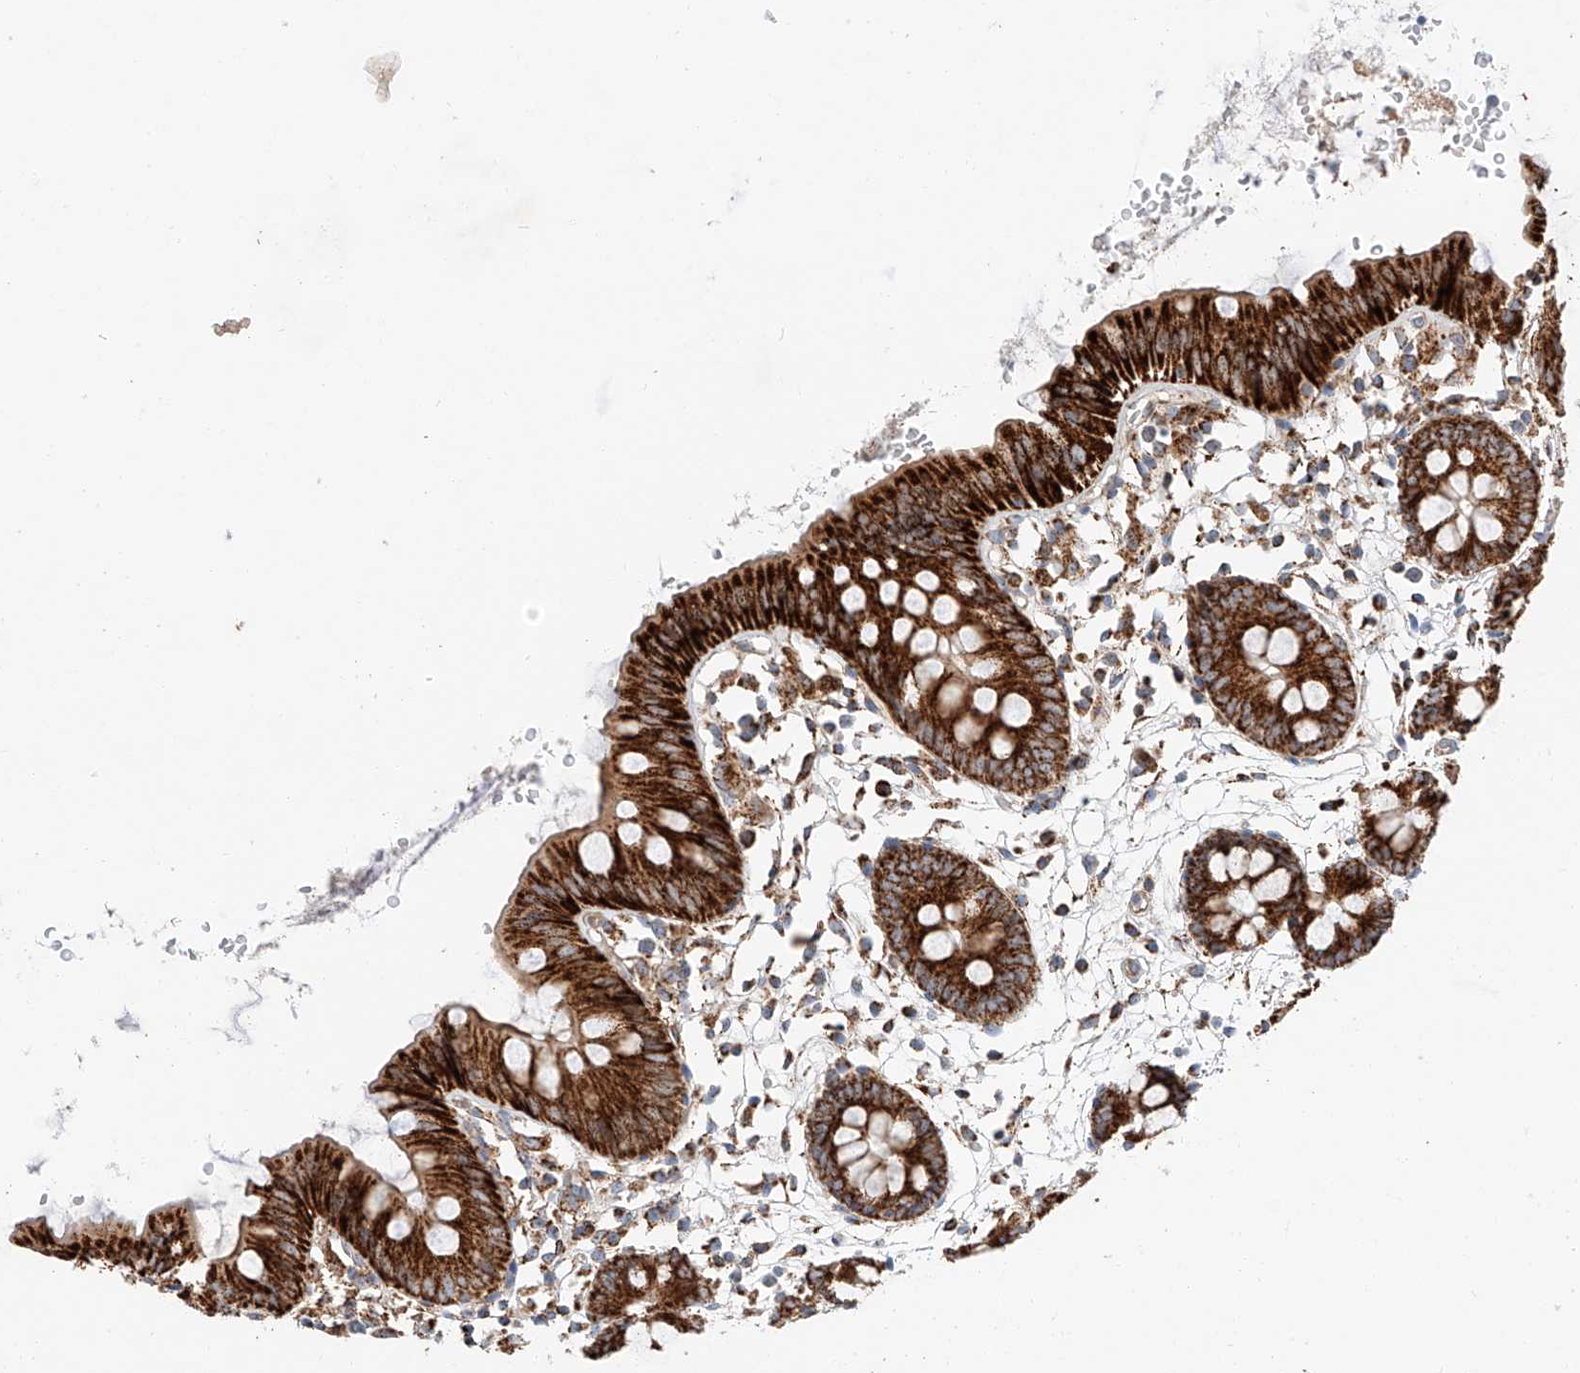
{"staining": {"intensity": "moderate", "quantity": ">75%", "location": "cytoplasmic/membranous"}, "tissue": "colon", "cell_type": "Endothelial cells", "image_type": "normal", "snomed": [{"axis": "morphology", "description": "Normal tissue, NOS"}, {"axis": "topography", "description": "Colon"}], "caption": "A high-resolution photomicrograph shows IHC staining of normal colon, which demonstrates moderate cytoplasmic/membranous staining in about >75% of endothelial cells. (DAB (3,3'-diaminobenzidine) = brown stain, brightfield microscopy at high magnification).", "gene": "RUSC1", "patient": {"sex": "male", "age": 56}}